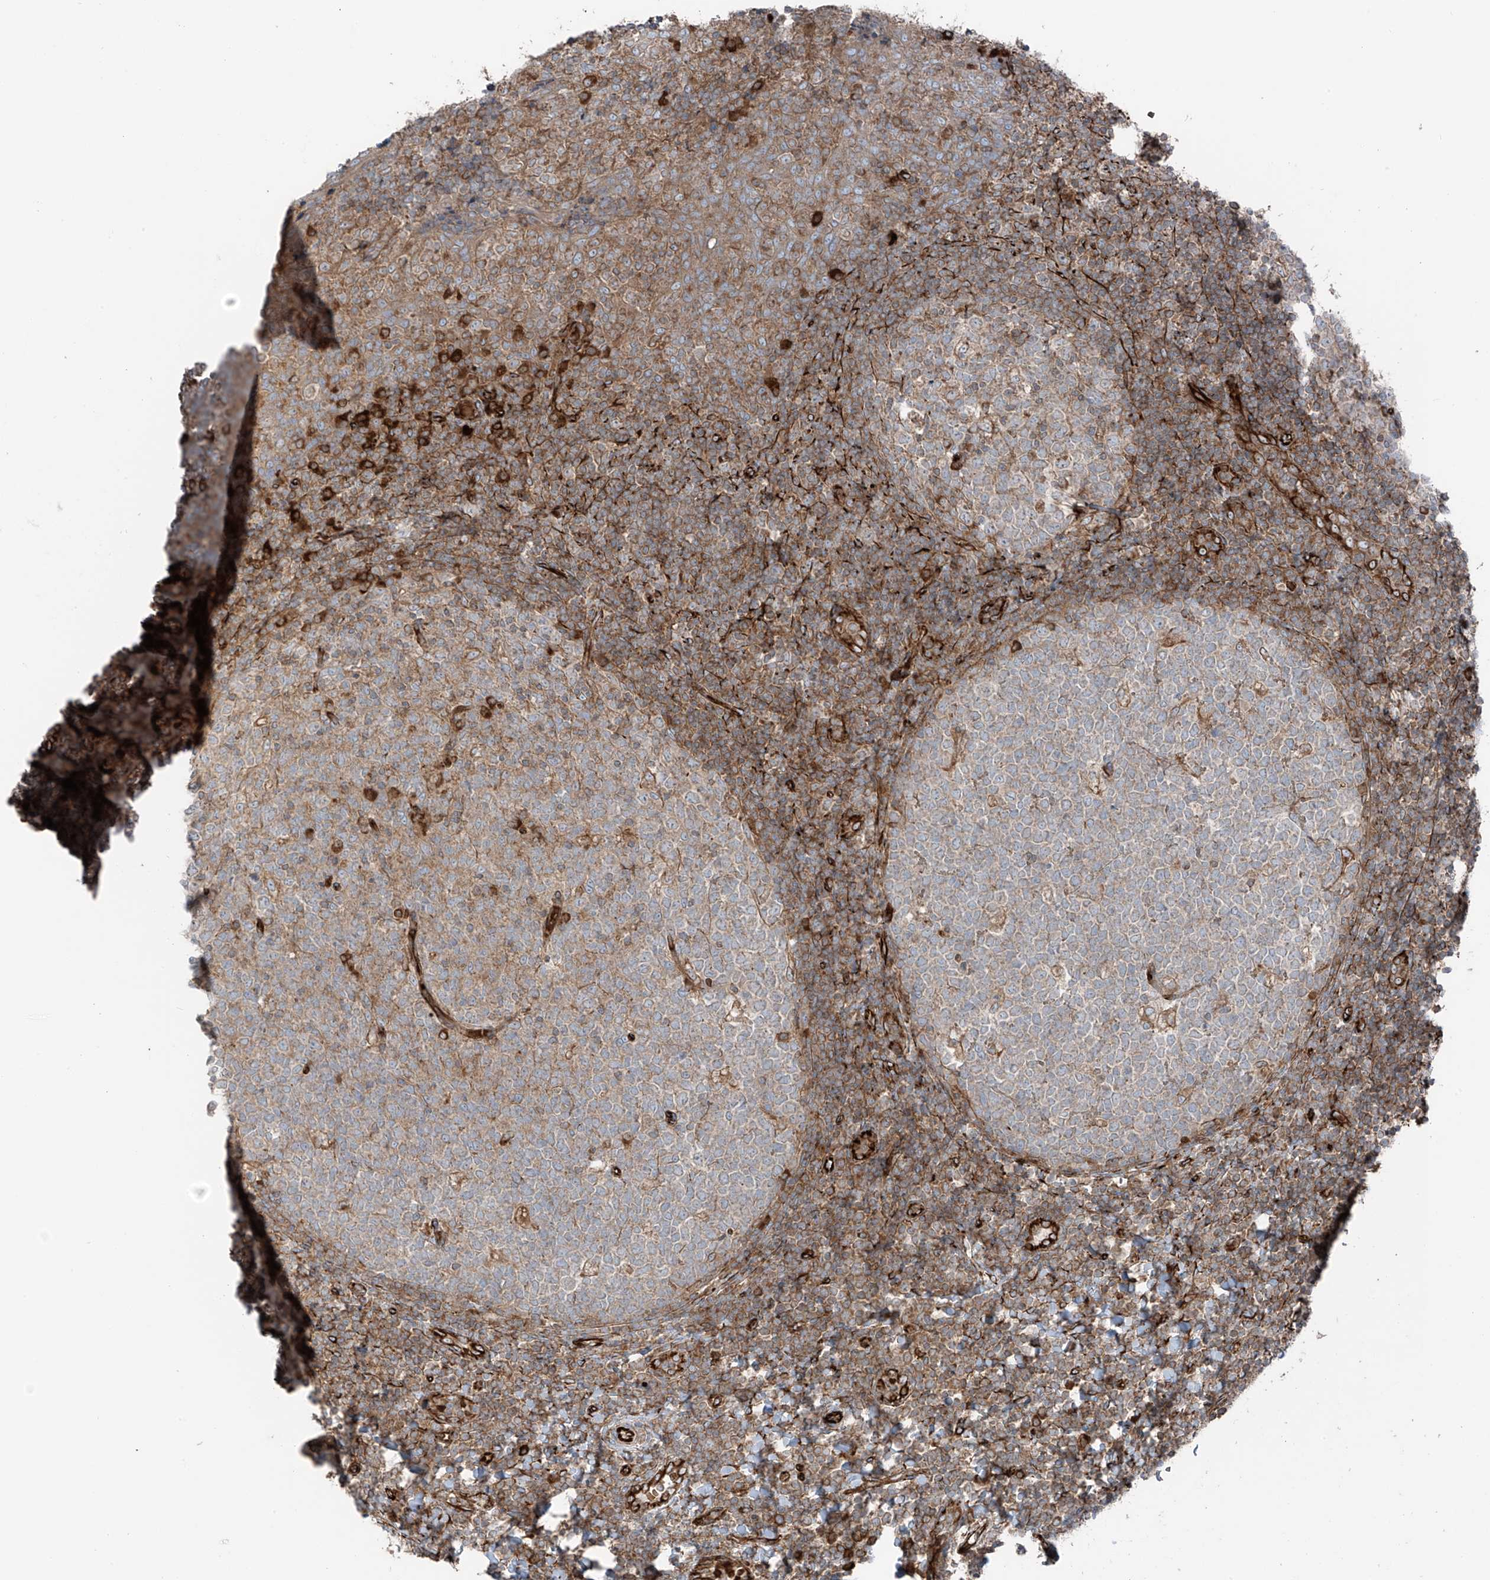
{"staining": {"intensity": "moderate", "quantity": "<25%", "location": "cytoplasmic/membranous"}, "tissue": "tonsil", "cell_type": "Germinal center cells", "image_type": "normal", "snomed": [{"axis": "morphology", "description": "Normal tissue, NOS"}, {"axis": "topography", "description": "Tonsil"}], "caption": "The micrograph displays a brown stain indicating the presence of a protein in the cytoplasmic/membranous of germinal center cells in tonsil.", "gene": "ERLEC1", "patient": {"sex": "female", "age": 19}}